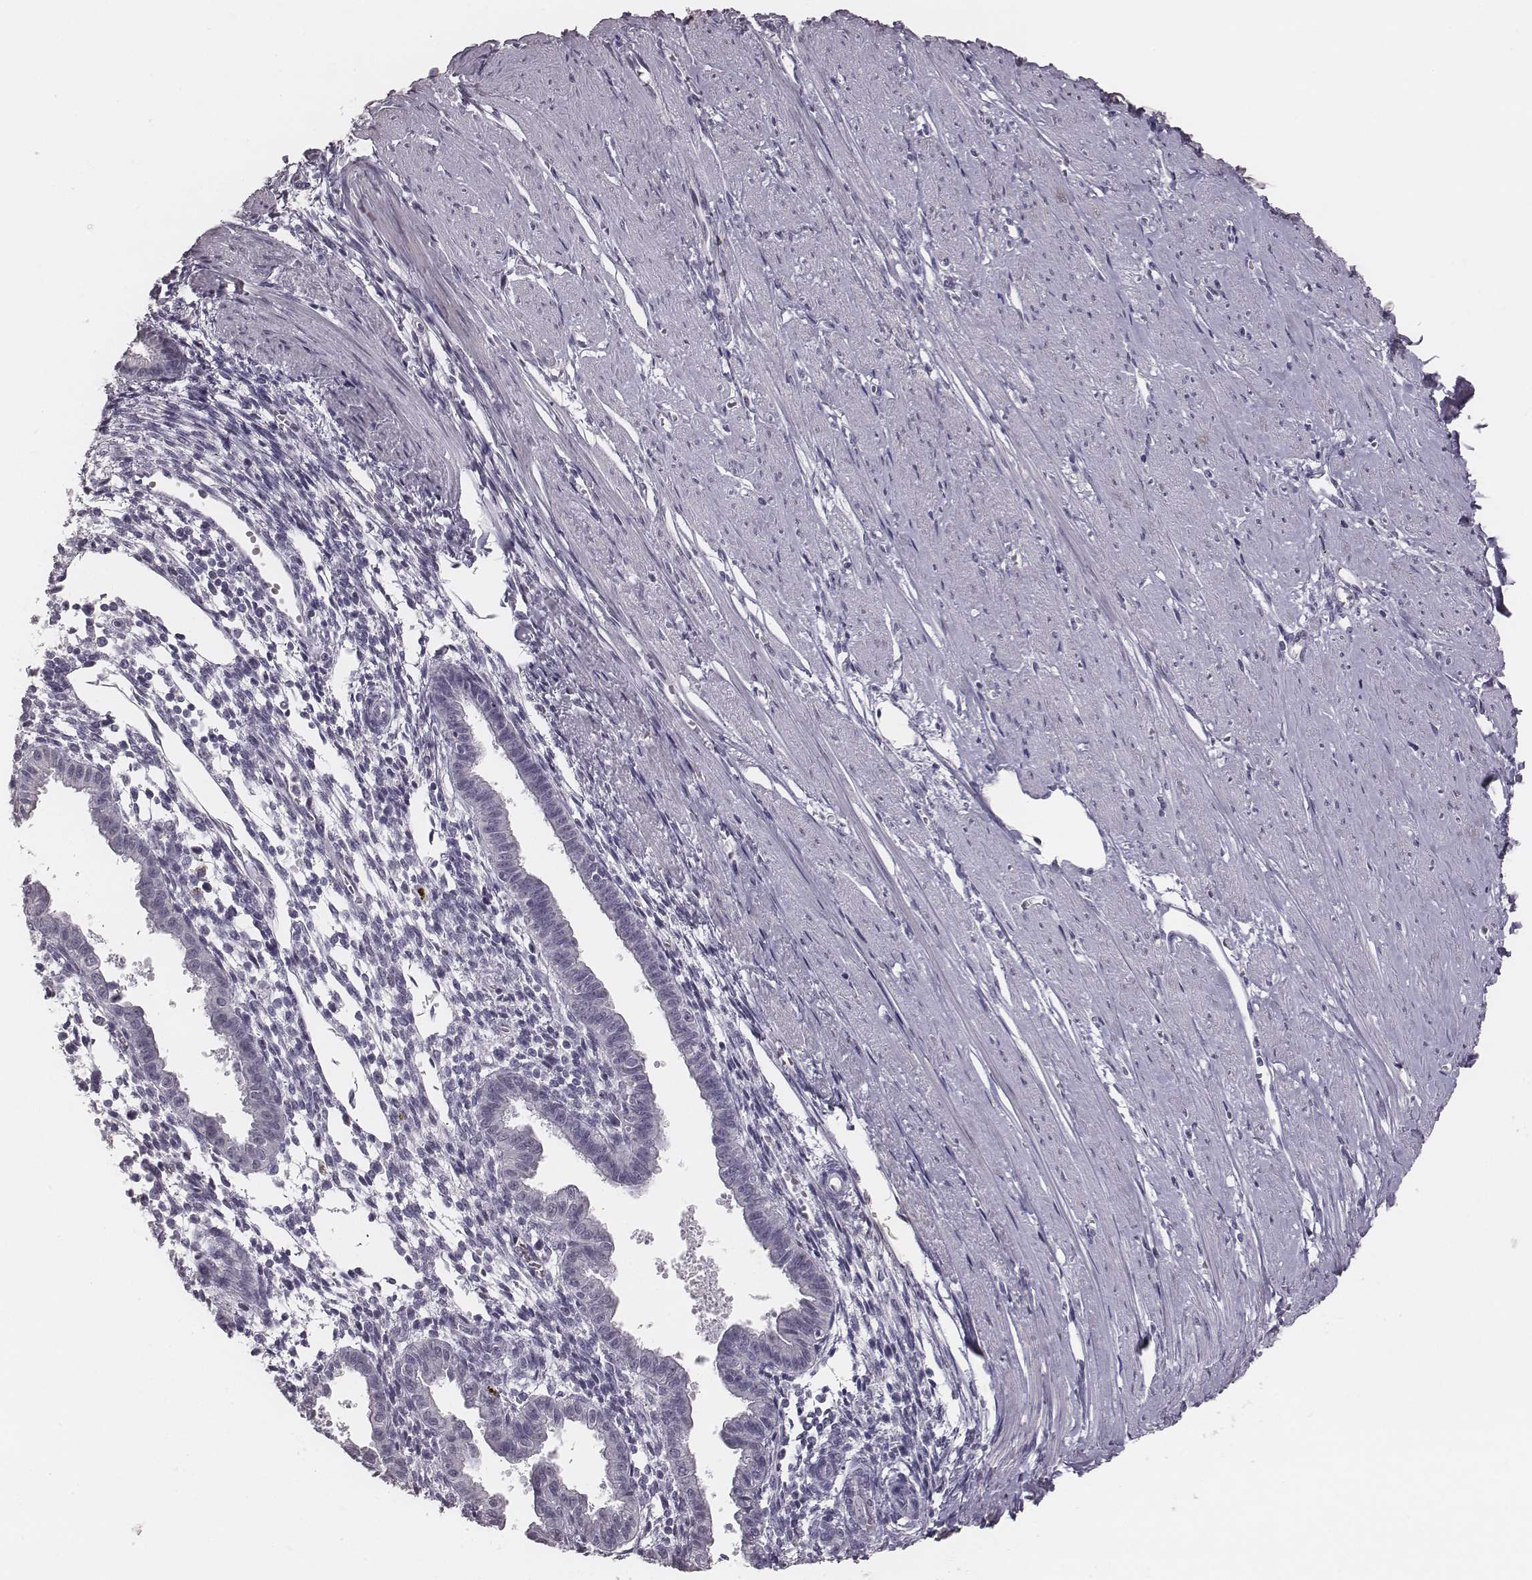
{"staining": {"intensity": "negative", "quantity": "none", "location": "none"}, "tissue": "endometrium", "cell_type": "Cells in endometrial stroma", "image_type": "normal", "snomed": [{"axis": "morphology", "description": "Normal tissue, NOS"}, {"axis": "topography", "description": "Endometrium"}], "caption": "Immunohistochemical staining of unremarkable human endometrium reveals no significant positivity in cells in endometrial stroma. The staining is performed using DAB (3,3'-diaminobenzidine) brown chromogen with nuclei counter-stained in using hematoxylin.", "gene": "CSHL1", "patient": {"sex": "female", "age": 37}}